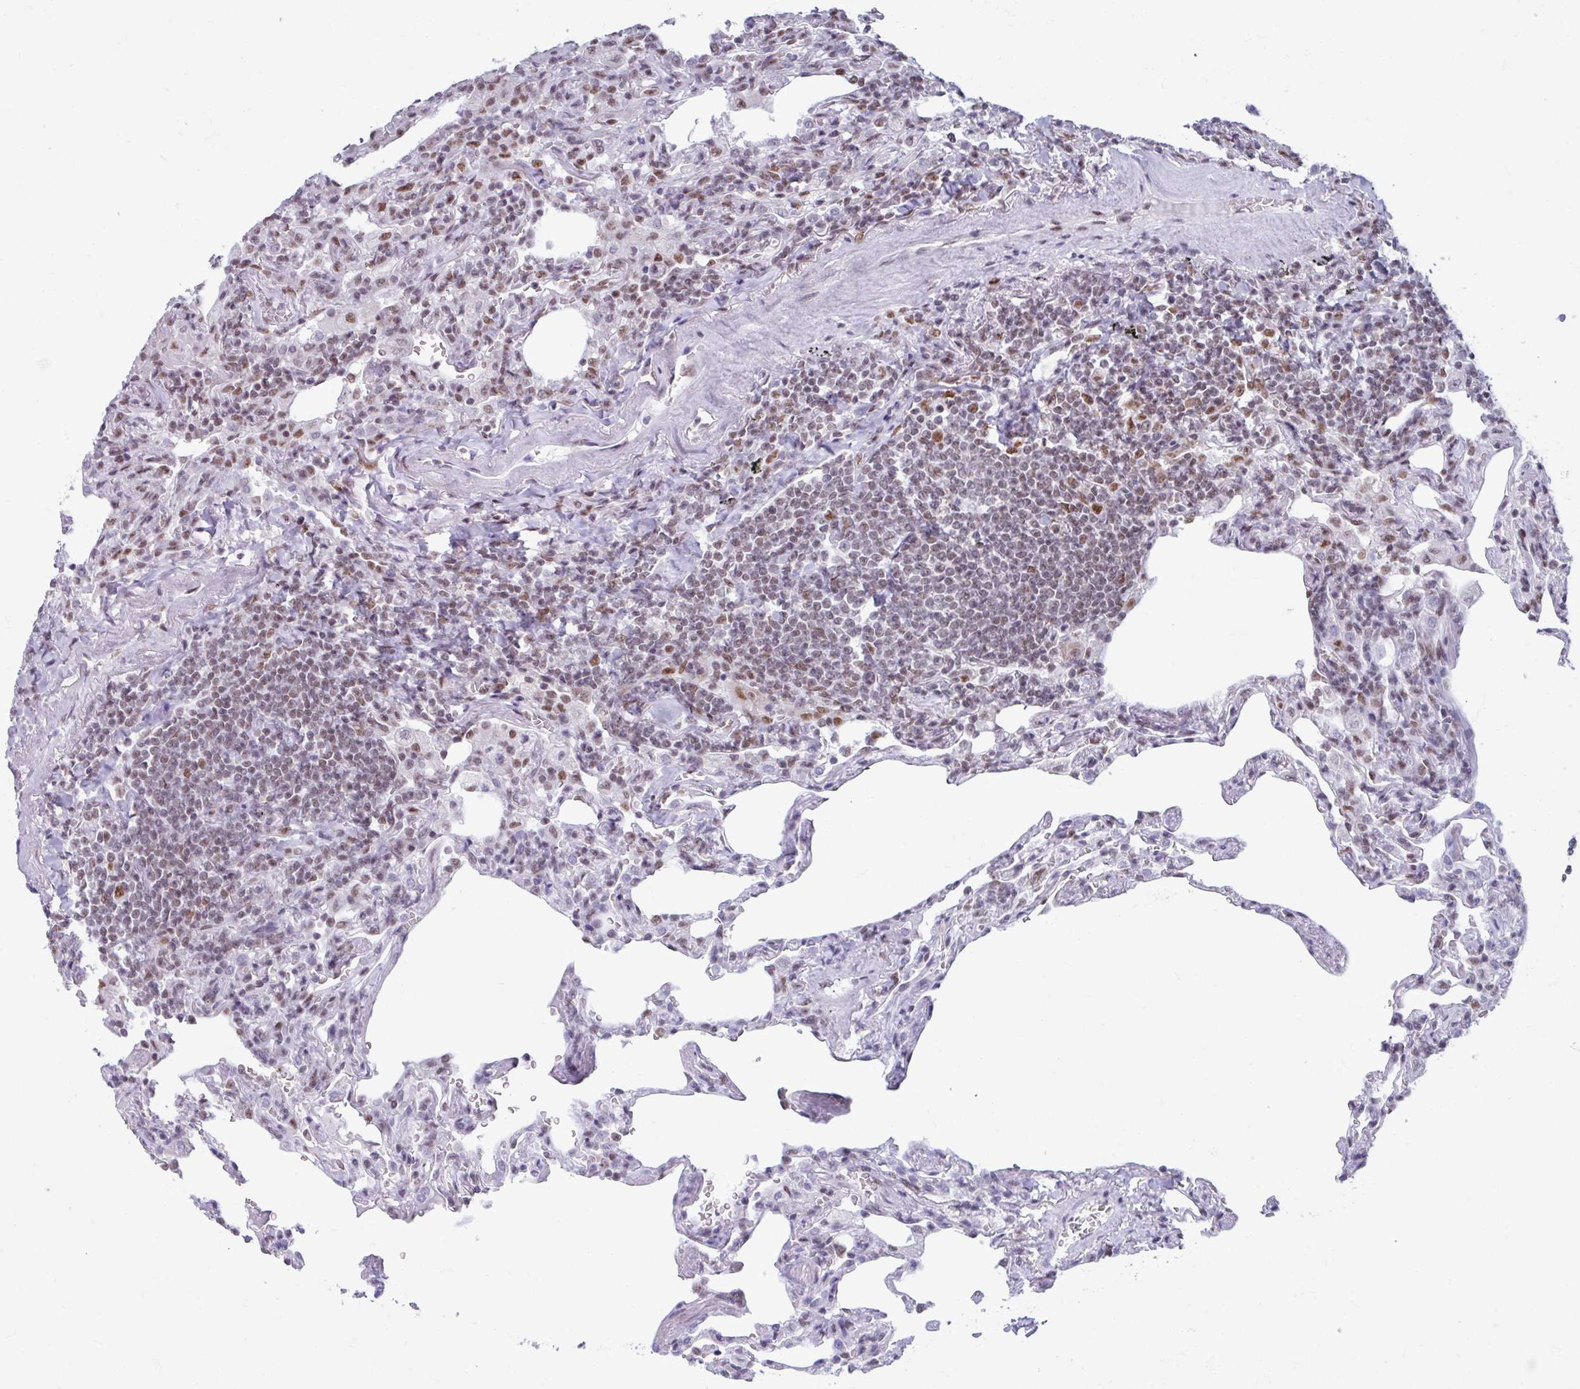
{"staining": {"intensity": "weak", "quantity": "<25%", "location": "nuclear"}, "tissue": "lymphoma", "cell_type": "Tumor cells", "image_type": "cancer", "snomed": [{"axis": "morphology", "description": "Malignant lymphoma, non-Hodgkin's type, Low grade"}, {"axis": "topography", "description": "Lung"}], "caption": "Tumor cells are negative for protein expression in human malignant lymphoma, non-Hodgkin's type (low-grade).", "gene": "PUF60", "patient": {"sex": "female", "age": 71}}